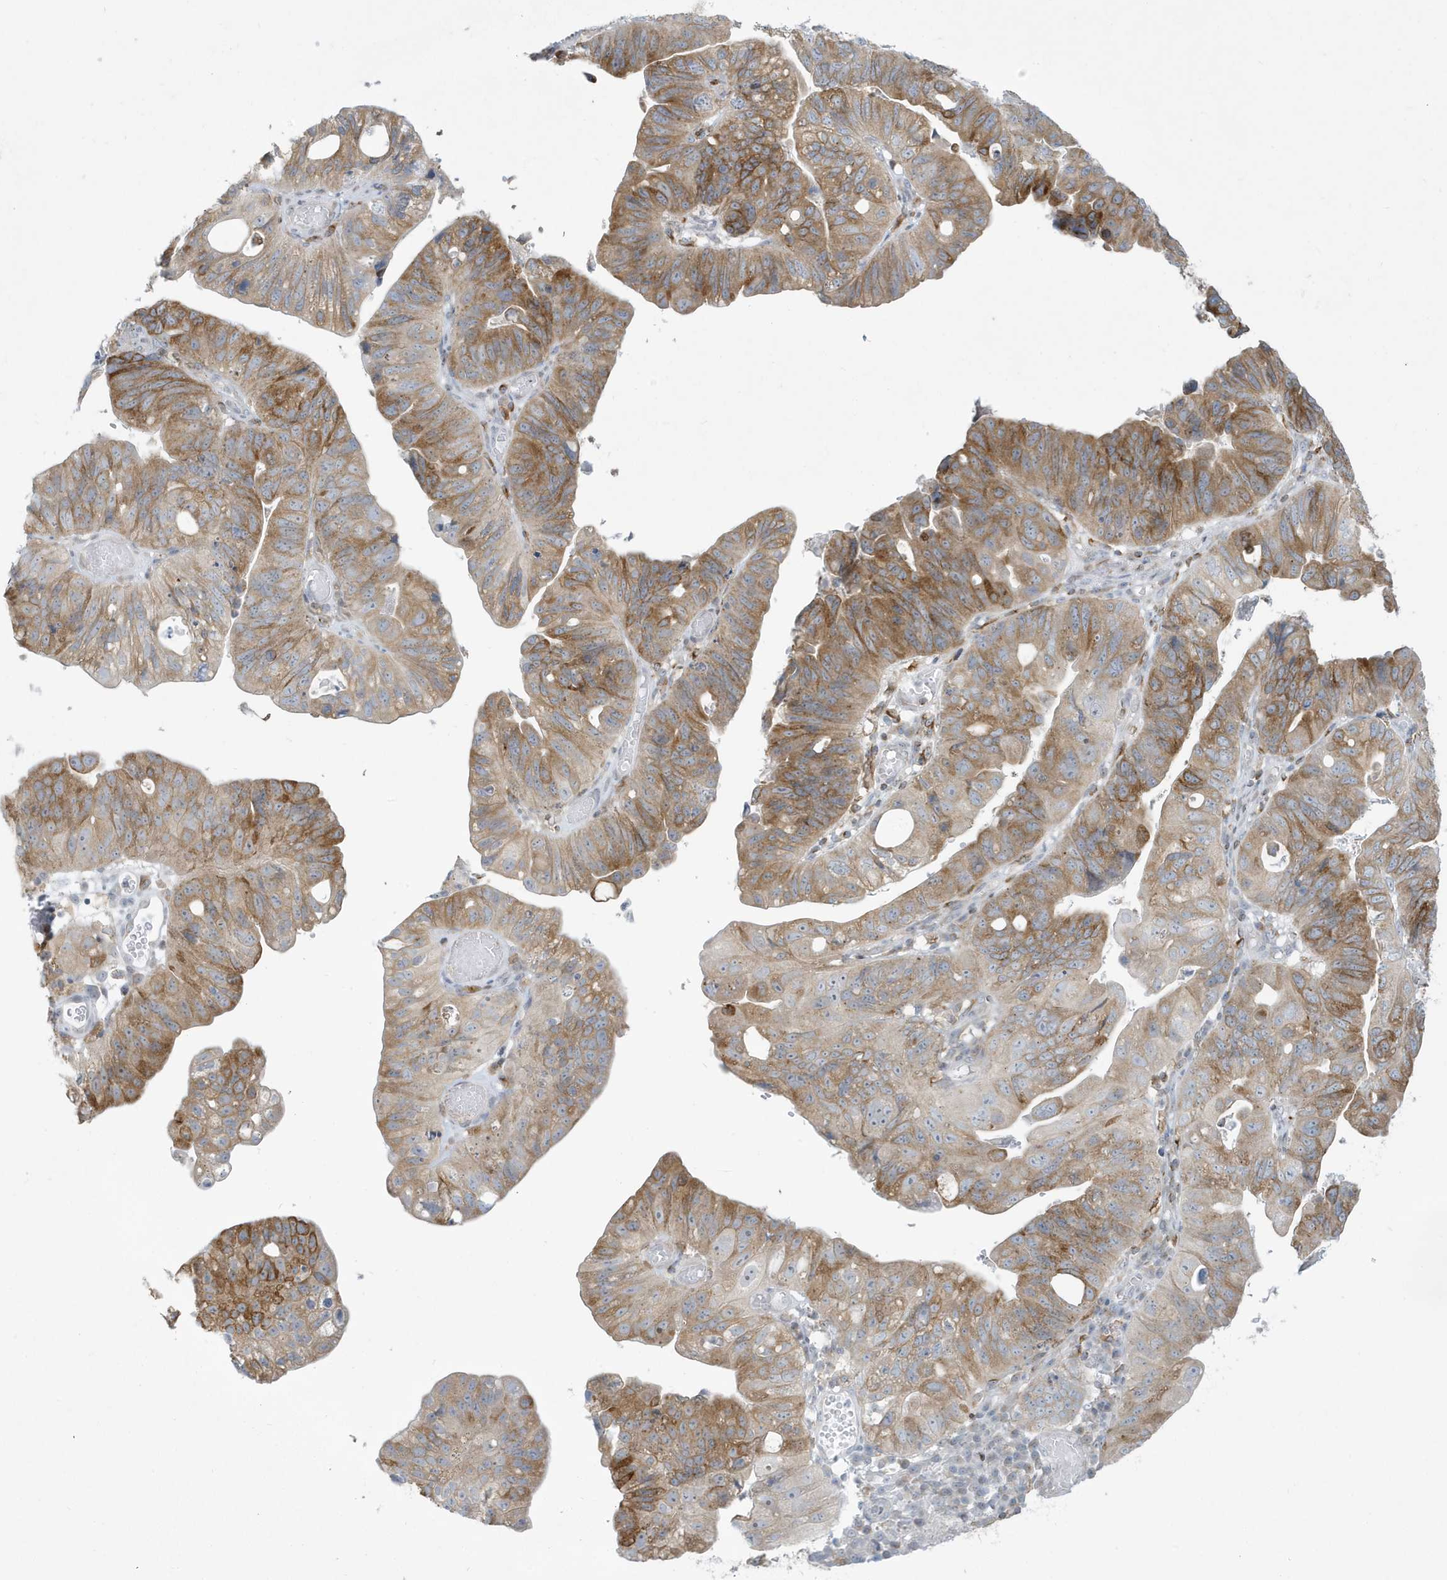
{"staining": {"intensity": "moderate", "quantity": ">75%", "location": "cytoplasmic/membranous"}, "tissue": "stomach cancer", "cell_type": "Tumor cells", "image_type": "cancer", "snomed": [{"axis": "morphology", "description": "Adenocarcinoma, NOS"}, {"axis": "topography", "description": "Stomach"}], "caption": "Human stomach cancer stained for a protein (brown) shows moderate cytoplasmic/membranous positive expression in approximately >75% of tumor cells.", "gene": "SLAMF9", "patient": {"sex": "male", "age": 59}}